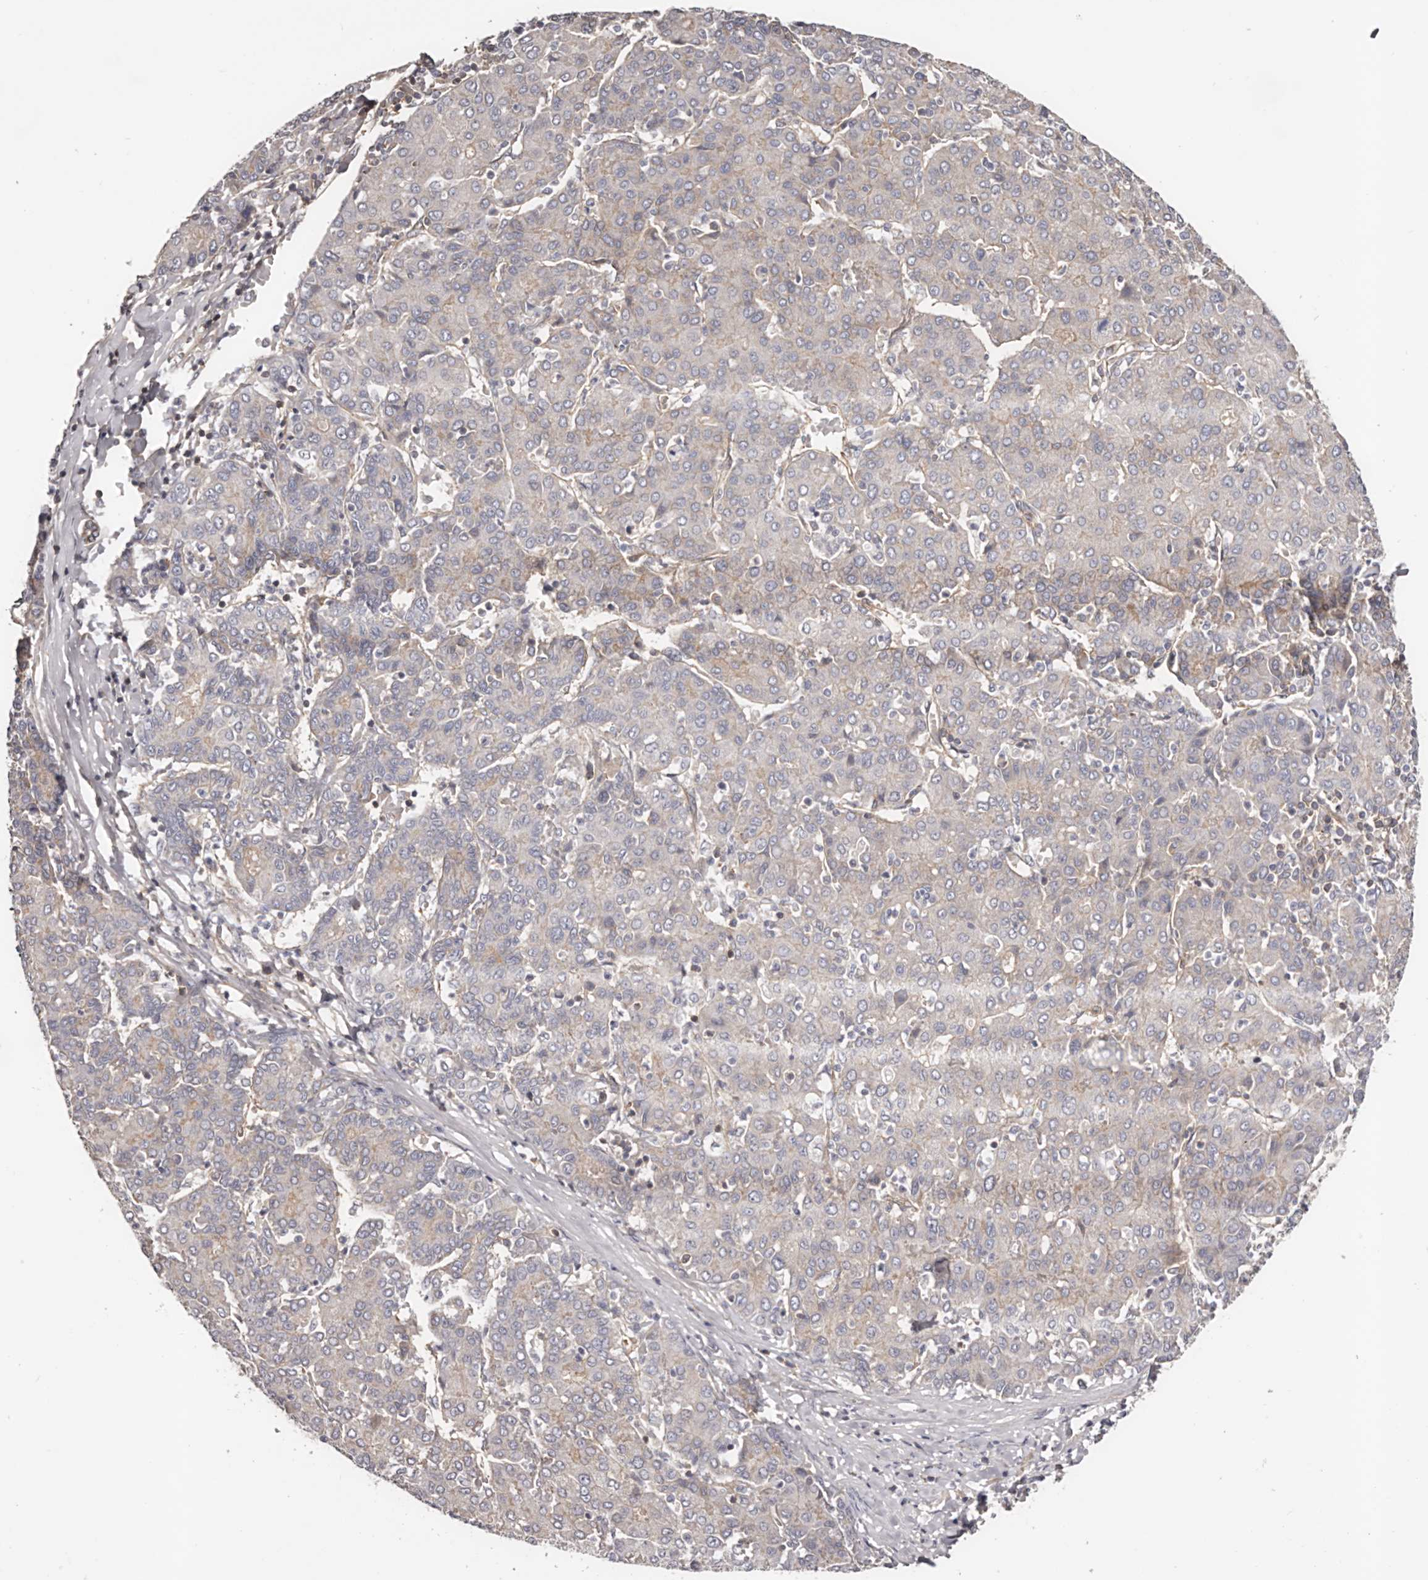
{"staining": {"intensity": "negative", "quantity": "none", "location": "none"}, "tissue": "liver cancer", "cell_type": "Tumor cells", "image_type": "cancer", "snomed": [{"axis": "morphology", "description": "Carcinoma, Hepatocellular, NOS"}, {"axis": "topography", "description": "Liver"}], "caption": "Micrograph shows no protein positivity in tumor cells of liver cancer tissue.", "gene": "DMRT2", "patient": {"sex": "male", "age": 65}}